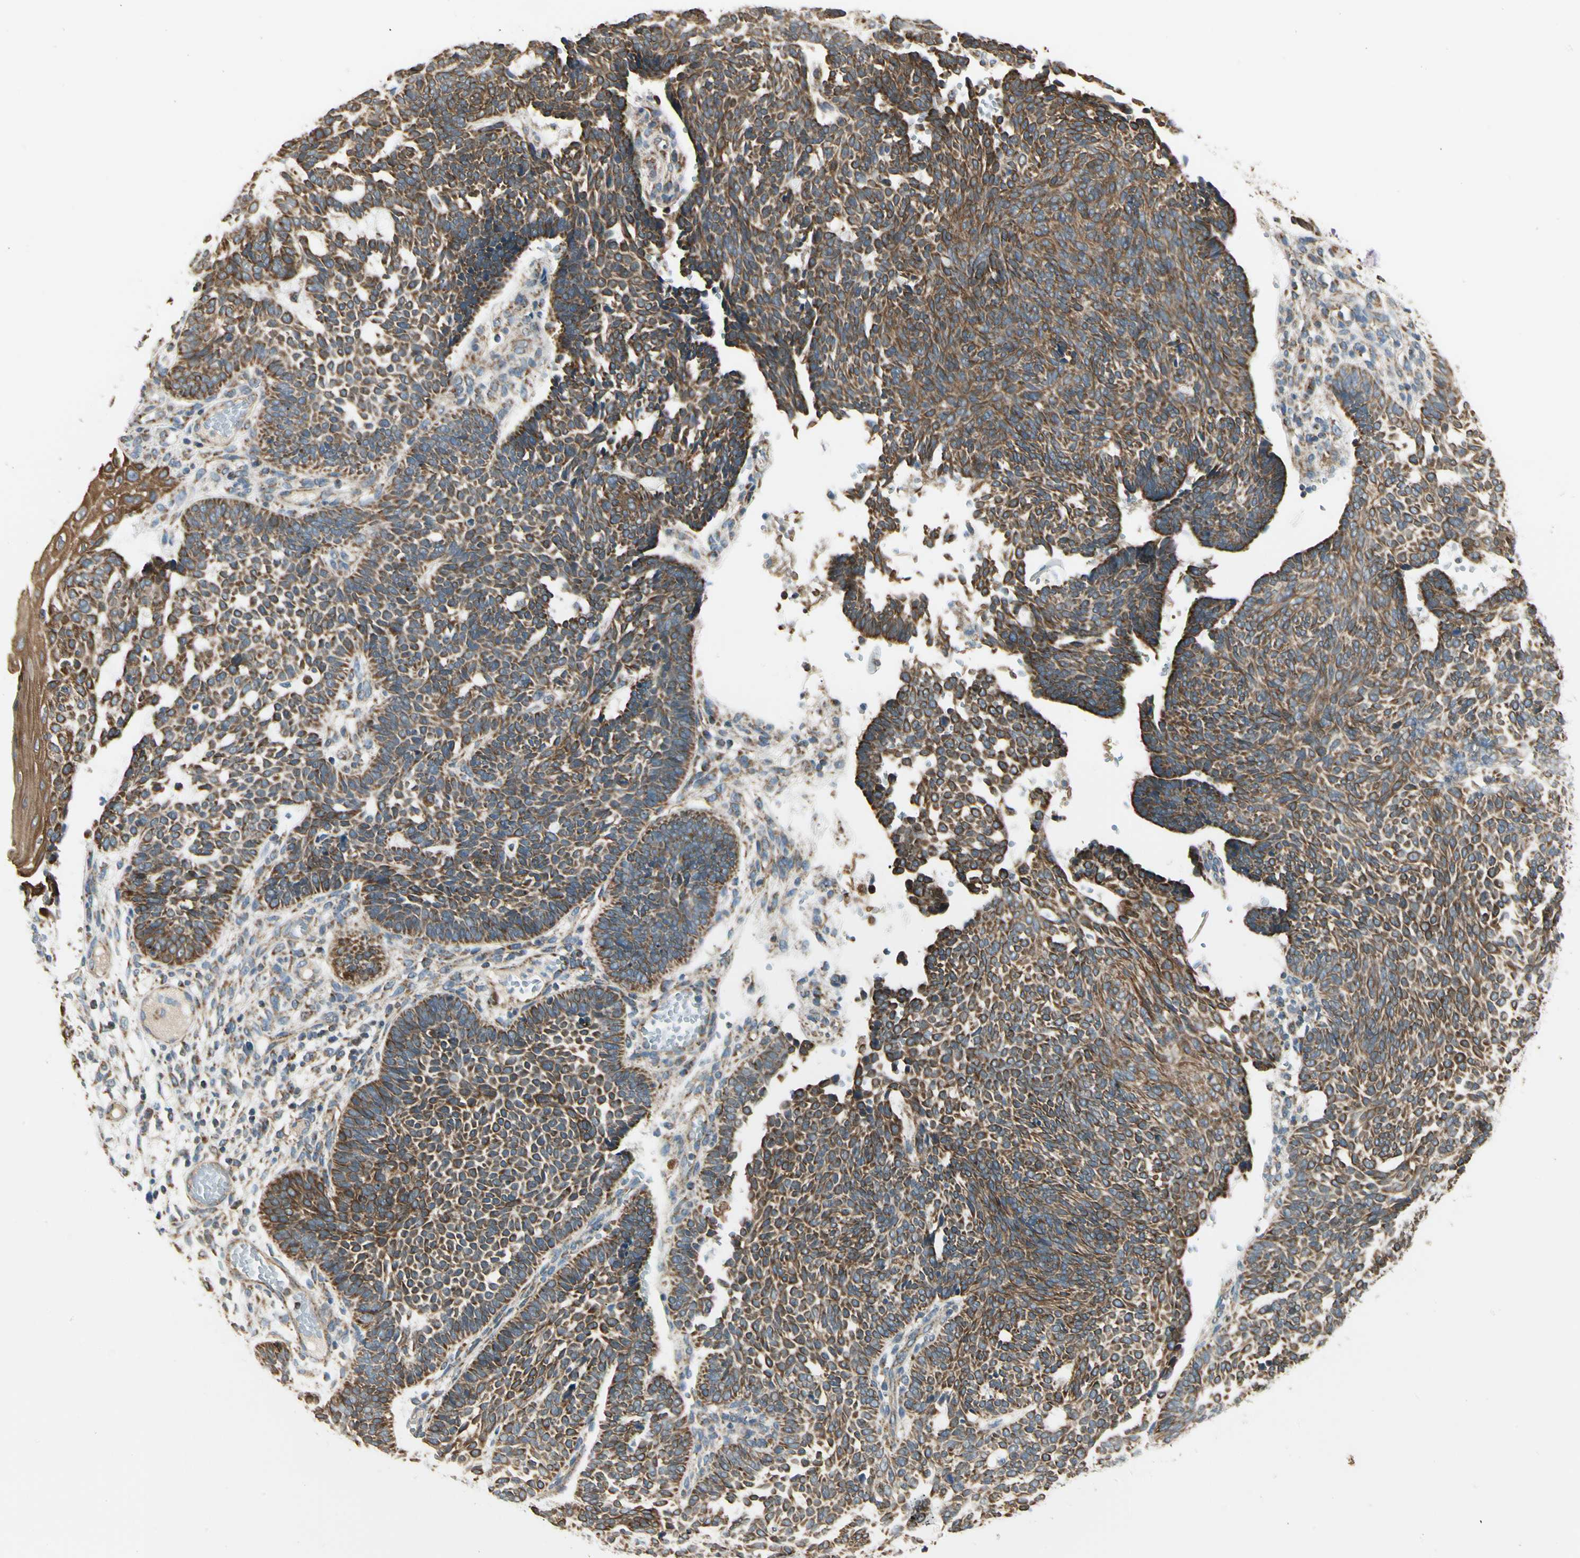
{"staining": {"intensity": "strong", "quantity": ">75%", "location": "cytoplasmic/membranous"}, "tissue": "skin cancer", "cell_type": "Tumor cells", "image_type": "cancer", "snomed": [{"axis": "morphology", "description": "Normal tissue, NOS"}, {"axis": "morphology", "description": "Basal cell carcinoma"}, {"axis": "topography", "description": "Skin"}], "caption": "This micrograph reveals immunohistochemistry staining of basal cell carcinoma (skin), with high strong cytoplasmic/membranous staining in approximately >75% of tumor cells.", "gene": "EPHB3", "patient": {"sex": "male", "age": 87}}